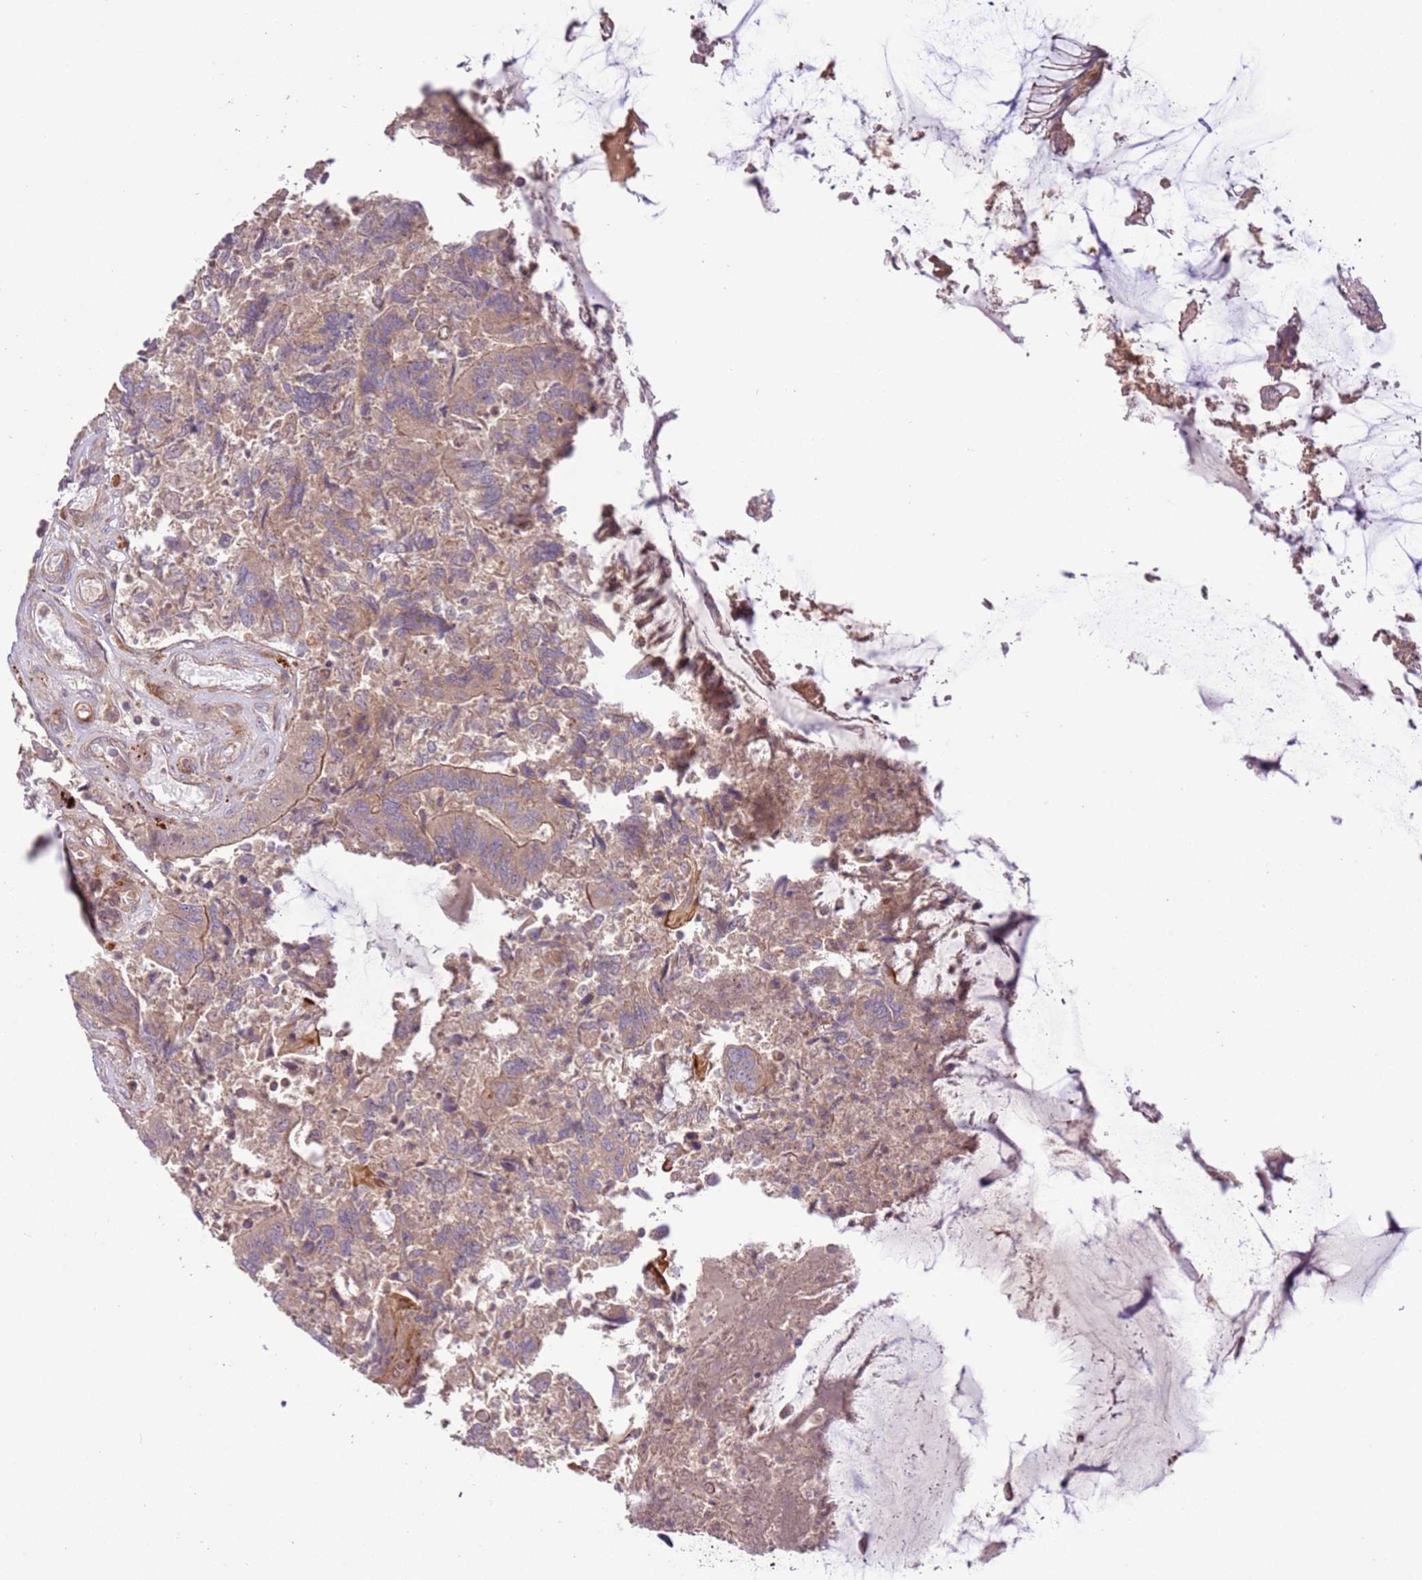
{"staining": {"intensity": "weak", "quantity": "25%-75%", "location": "cytoplasmic/membranous"}, "tissue": "colorectal cancer", "cell_type": "Tumor cells", "image_type": "cancer", "snomed": [{"axis": "morphology", "description": "Adenocarcinoma, NOS"}, {"axis": "topography", "description": "Colon"}], "caption": "Tumor cells exhibit weak cytoplasmic/membranous positivity in about 25%-75% of cells in adenocarcinoma (colorectal).", "gene": "ZNF624", "patient": {"sex": "female", "age": 67}}